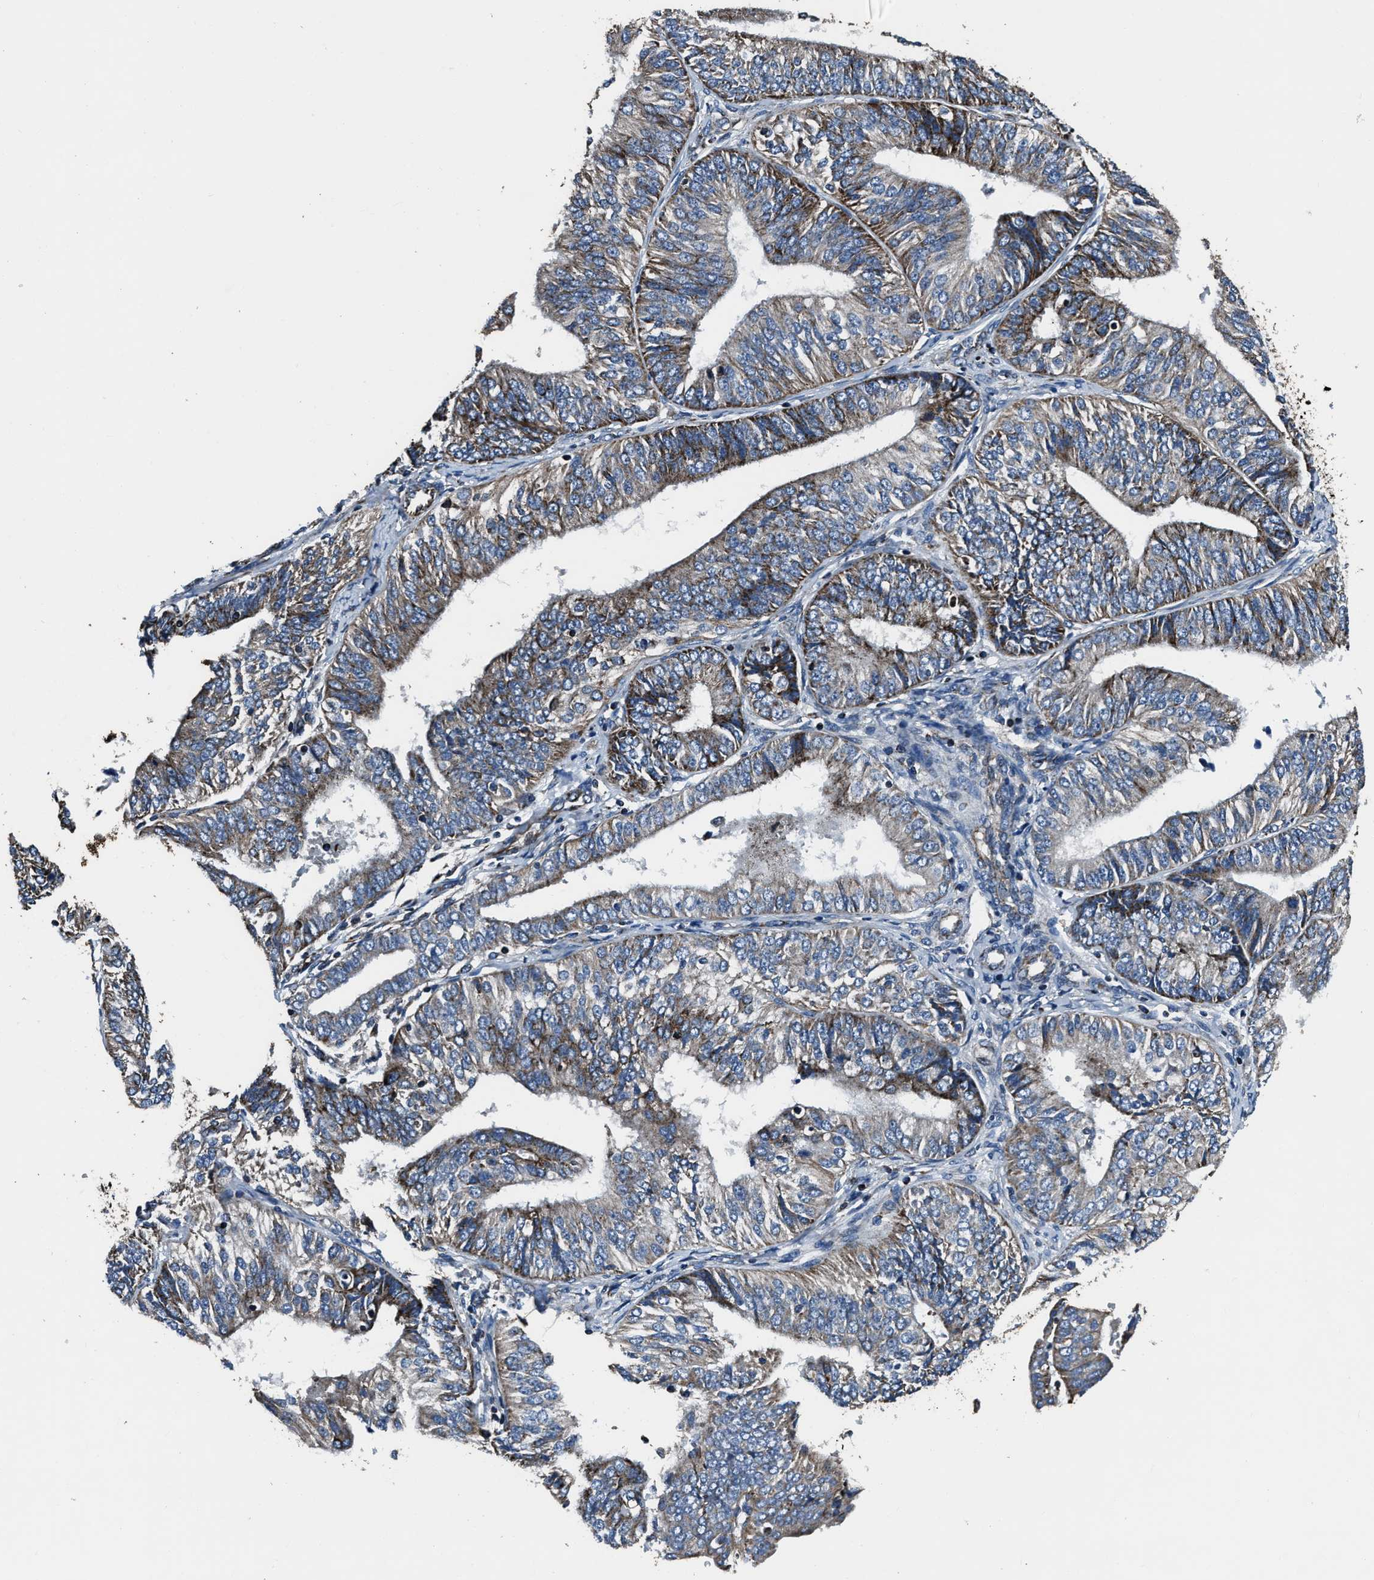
{"staining": {"intensity": "moderate", "quantity": "<25%", "location": "cytoplasmic/membranous"}, "tissue": "endometrial cancer", "cell_type": "Tumor cells", "image_type": "cancer", "snomed": [{"axis": "morphology", "description": "Adenocarcinoma, NOS"}, {"axis": "topography", "description": "Endometrium"}], "caption": "Immunohistochemistry (IHC) micrograph of human endometrial adenocarcinoma stained for a protein (brown), which demonstrates low levels of moderate cytoplasmic/membranous staining in about <25% of tumor cells.", "gene": "OGDH", "patient": {"sex": "female", "age": 58}}